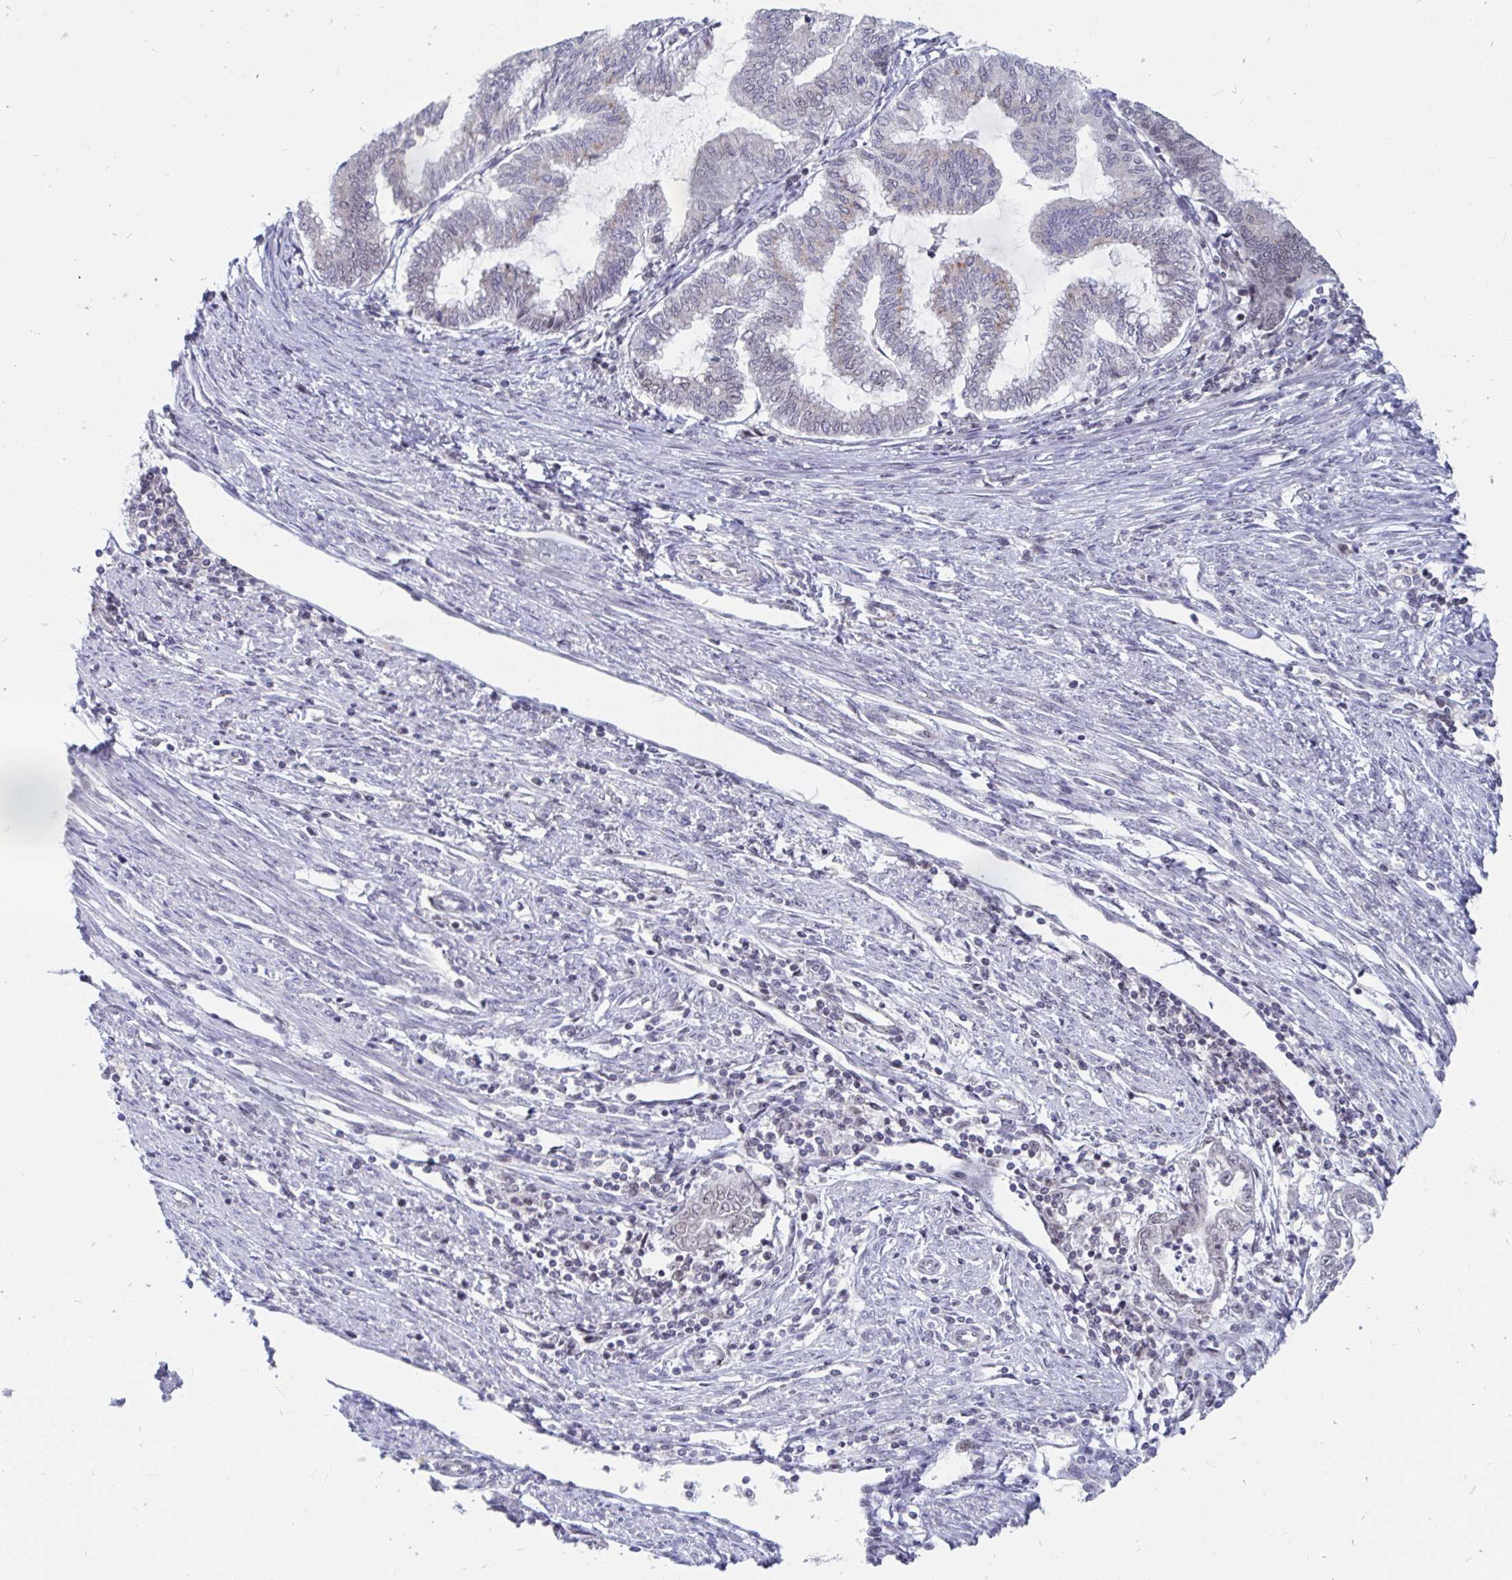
{"staining": {"intensity": "negative", "quantity": "none", "location": "none"}, "tissue": "endometrial cancer", "cell_type": "Tumor cells", "image_type": "cancer", "snomed": [{"axis": "morphology", "description": "Adenocarcinoma, NOS"}, {"axis": "topography", "description": "Endometrium"}], "caption": "Immunohistochemistry of human endometrial adenocarcinoma demonstrates no positivity in tumor cells. (IHC, brightfield microscopy, high magnification).", "gene": "TRIP12", "patient": {"sex": "female", "age": 79}}